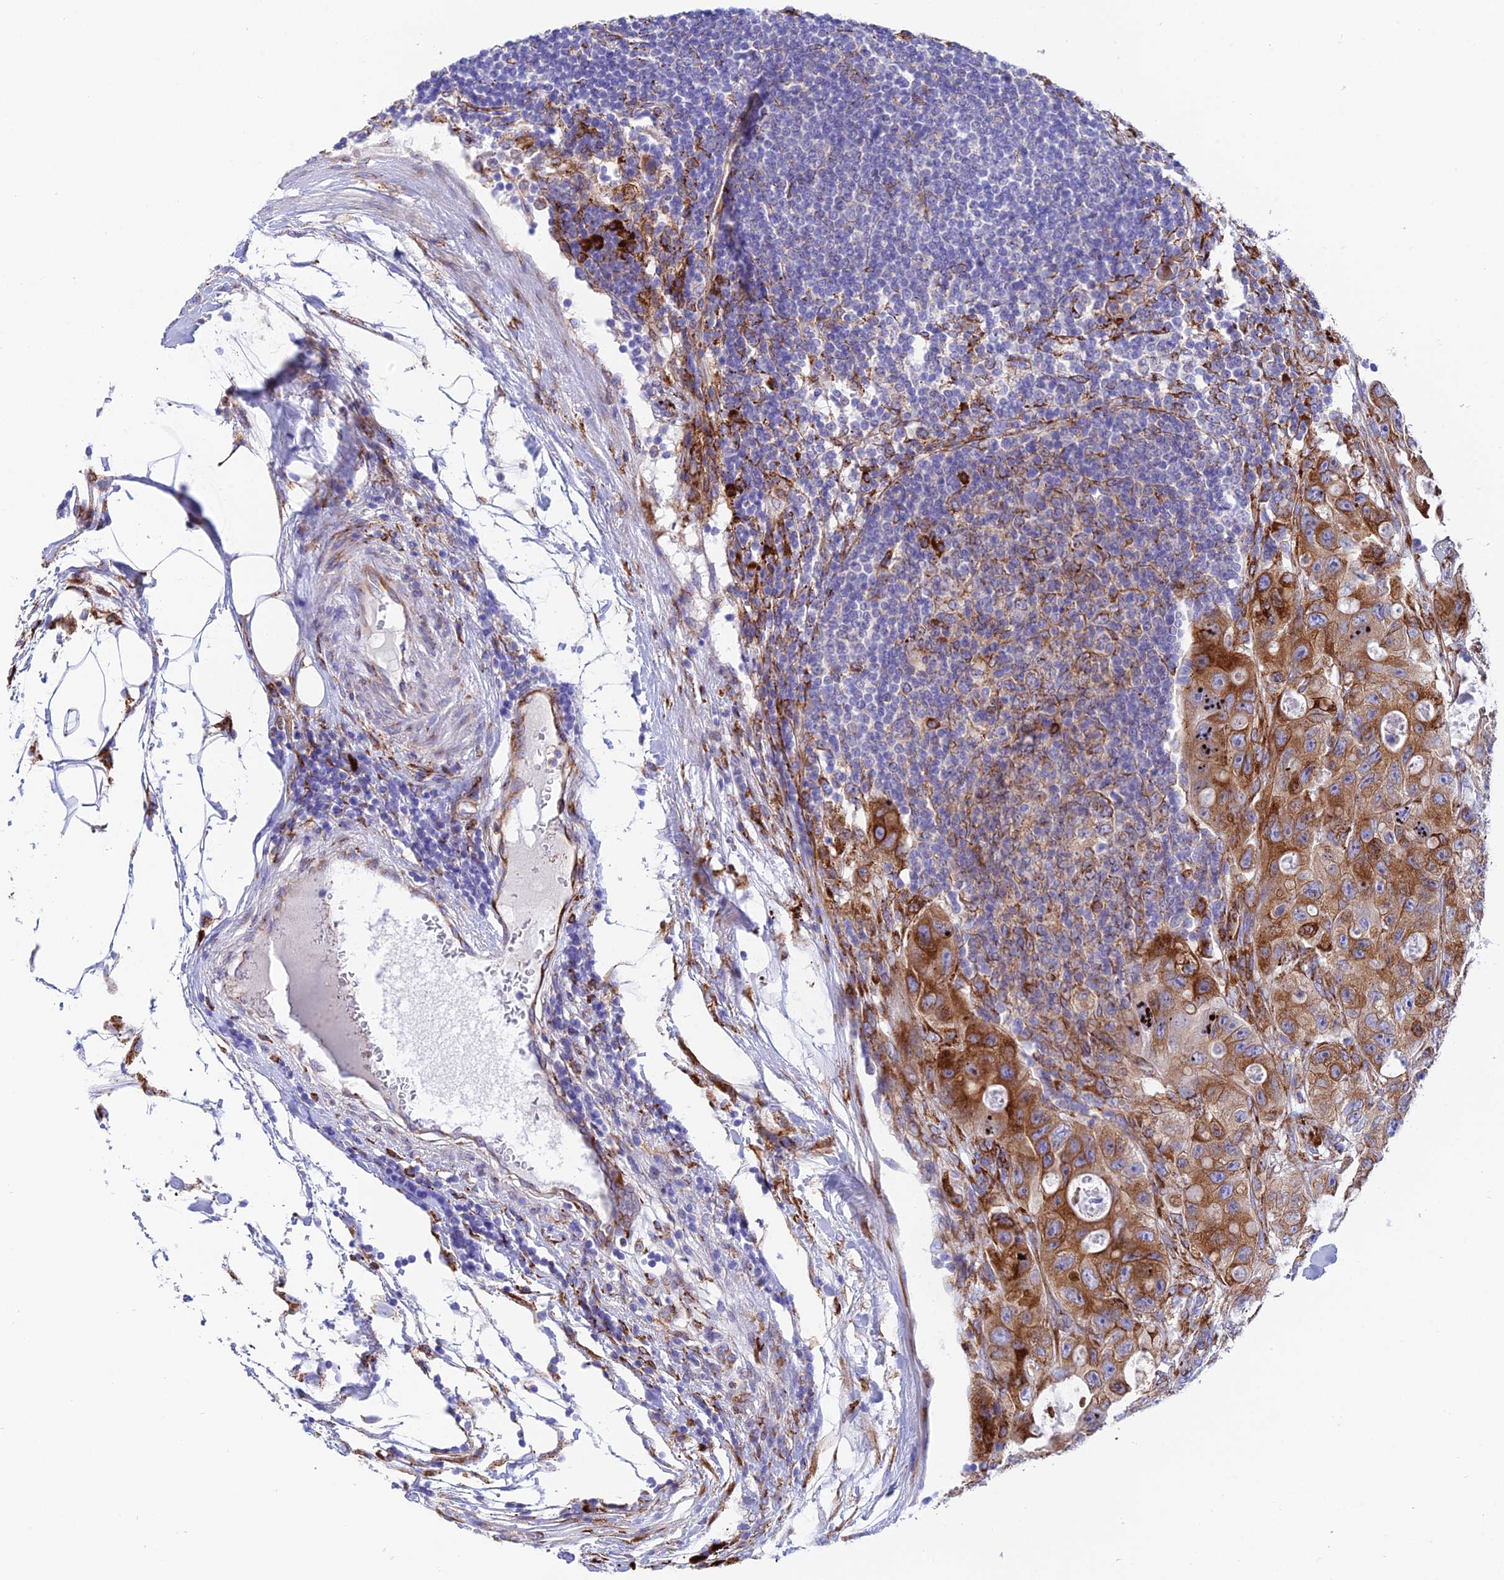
{"staining": {"intensity": "moderate", "quantity": ">75%", "location": "cytoplasmic/membranous"}, "tissue": "colorectal cancer", "cell_type": "Tumor cells", "image_type": "cancer", "snomed": [{"axis": "morphology", "description": "Adenocarcinoma, NOS"}, {"axis": "topography", "description": "Colon"}], "caption": "Immunohistochemical staining of adenocarcinoma (colorectal) exhibits moderate cytoplasmic/membranous protein positivity in approximately >75% of tumor cells.", "gene": "TUBGCP6", "patient": {"sex": "female", "age": 46}}